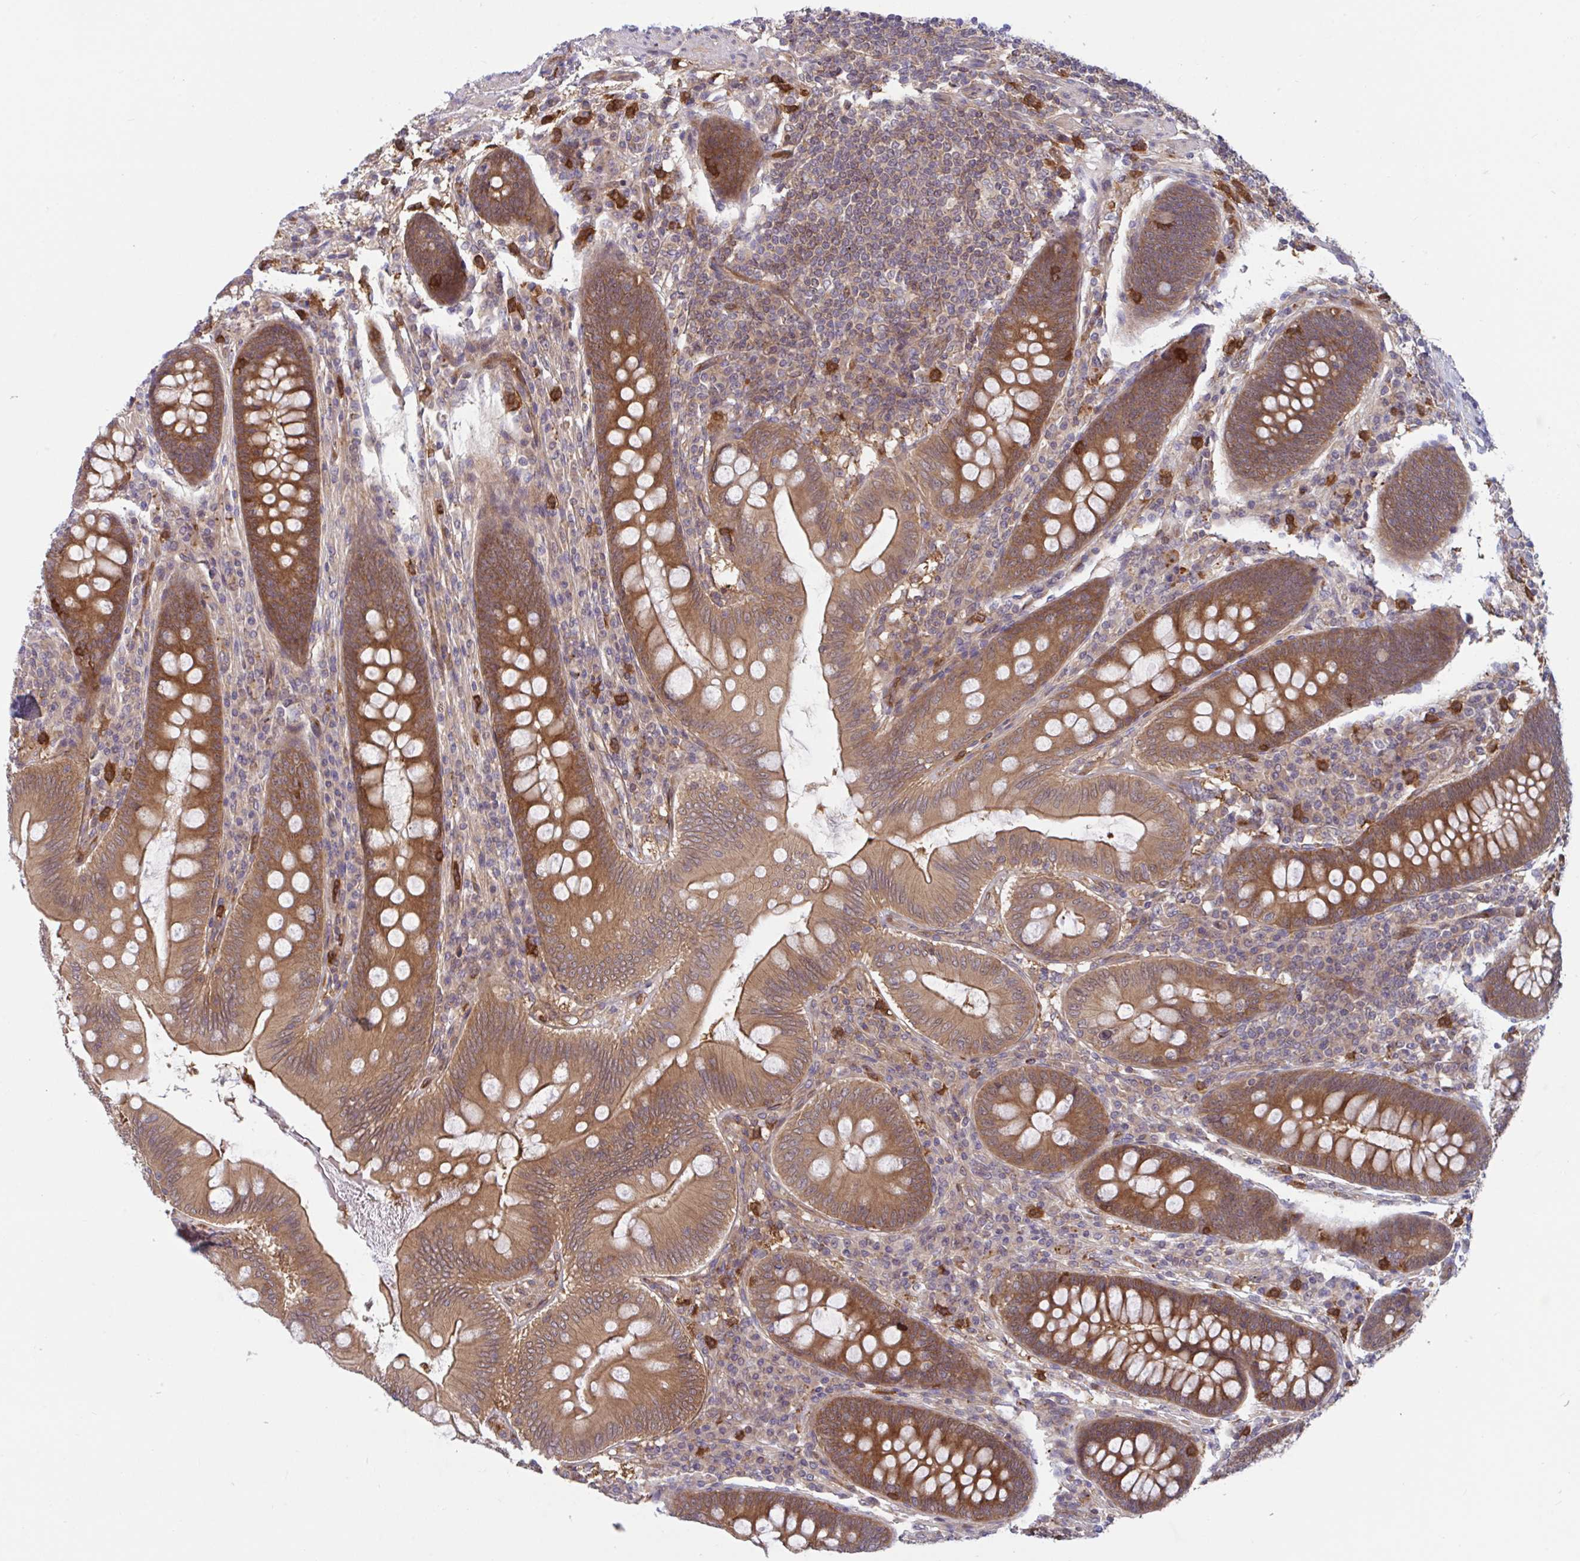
{"staining": {"intensity": "strong", "quantity": ">75%", "location": "cytoplasmic/membranous"}, "tissue": "appendix", "cell_type": "Glandular cells", "image_type": "normal", "snomed": [{"axis": "morphology", "description": "Normal tissue, NOS"}, {"axis": "topography", "description": "Appendix"}], "caption": "An IHC micrograph of unremarkable tissue is shown. Protein staining in brown shows strong cytoplasmic/membranous positivity in appendix within glandular cells. Using DAB (brown) and hematoxylin (blue) stains, captured at high magnification using brightfield microscopy.", "gene": "LMNTD2", "patient": {"sex": "male", "age": 71}}